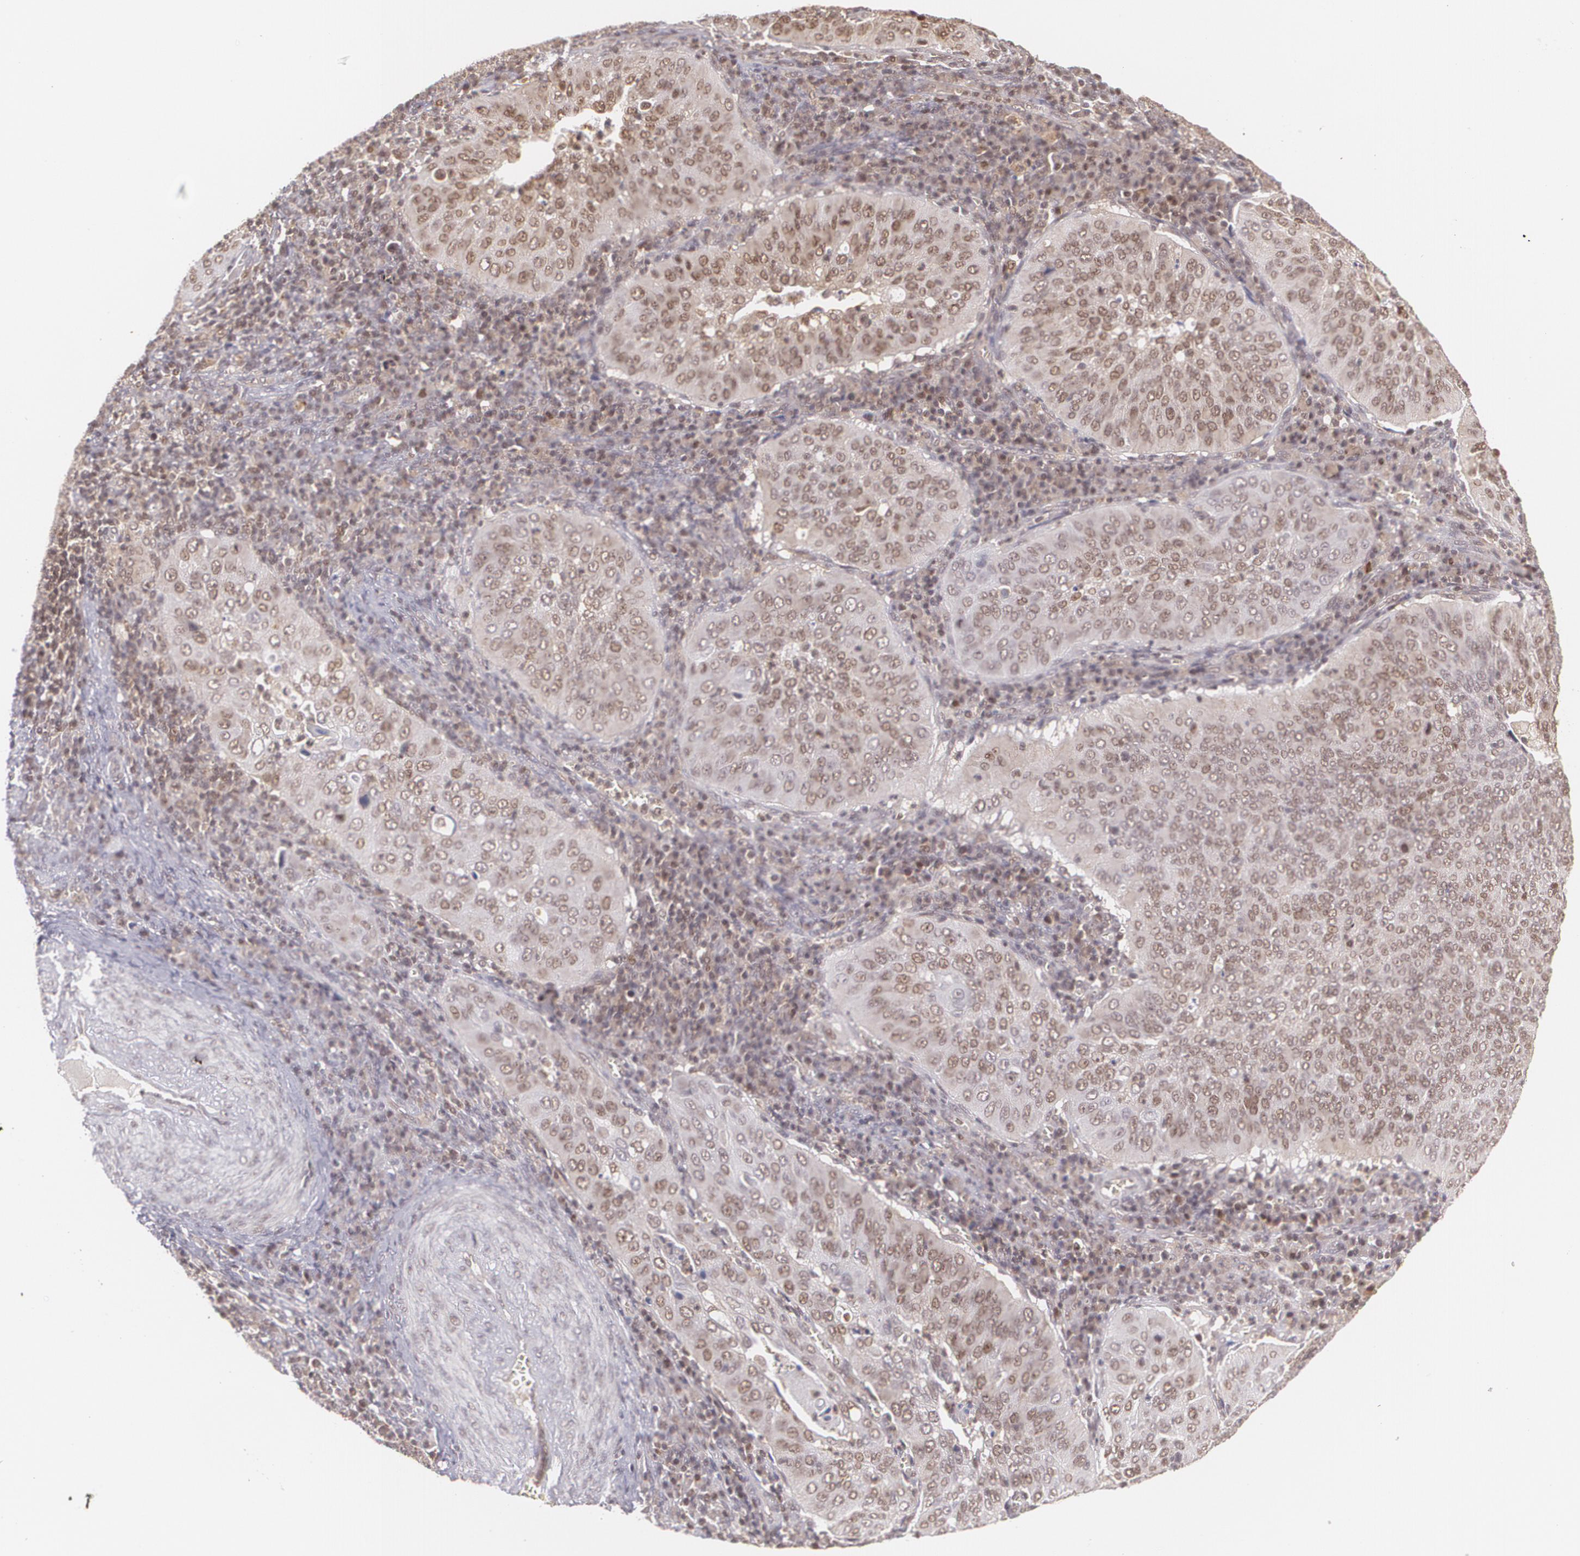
{"staining": {"intensity": "moderate", "quantity": "25%-75%", "location": "nuclear"}, "tissue": "cervical cancer", "cell_type": "Tumor cells", "image_type": "cancer", "snomed": [{"axis": "morphology", "description": "Squamous cell carcinoma, NOS"}, {"axis": "topography", "description": "Cervix"}], "caption": "Cervical cancer stained with a brown dye exhibits moderate nuclear positive staining in about 25%-75% of tumor cells.", "gene": "CUL2", "patient": {"sex": "female", "age": 39}}